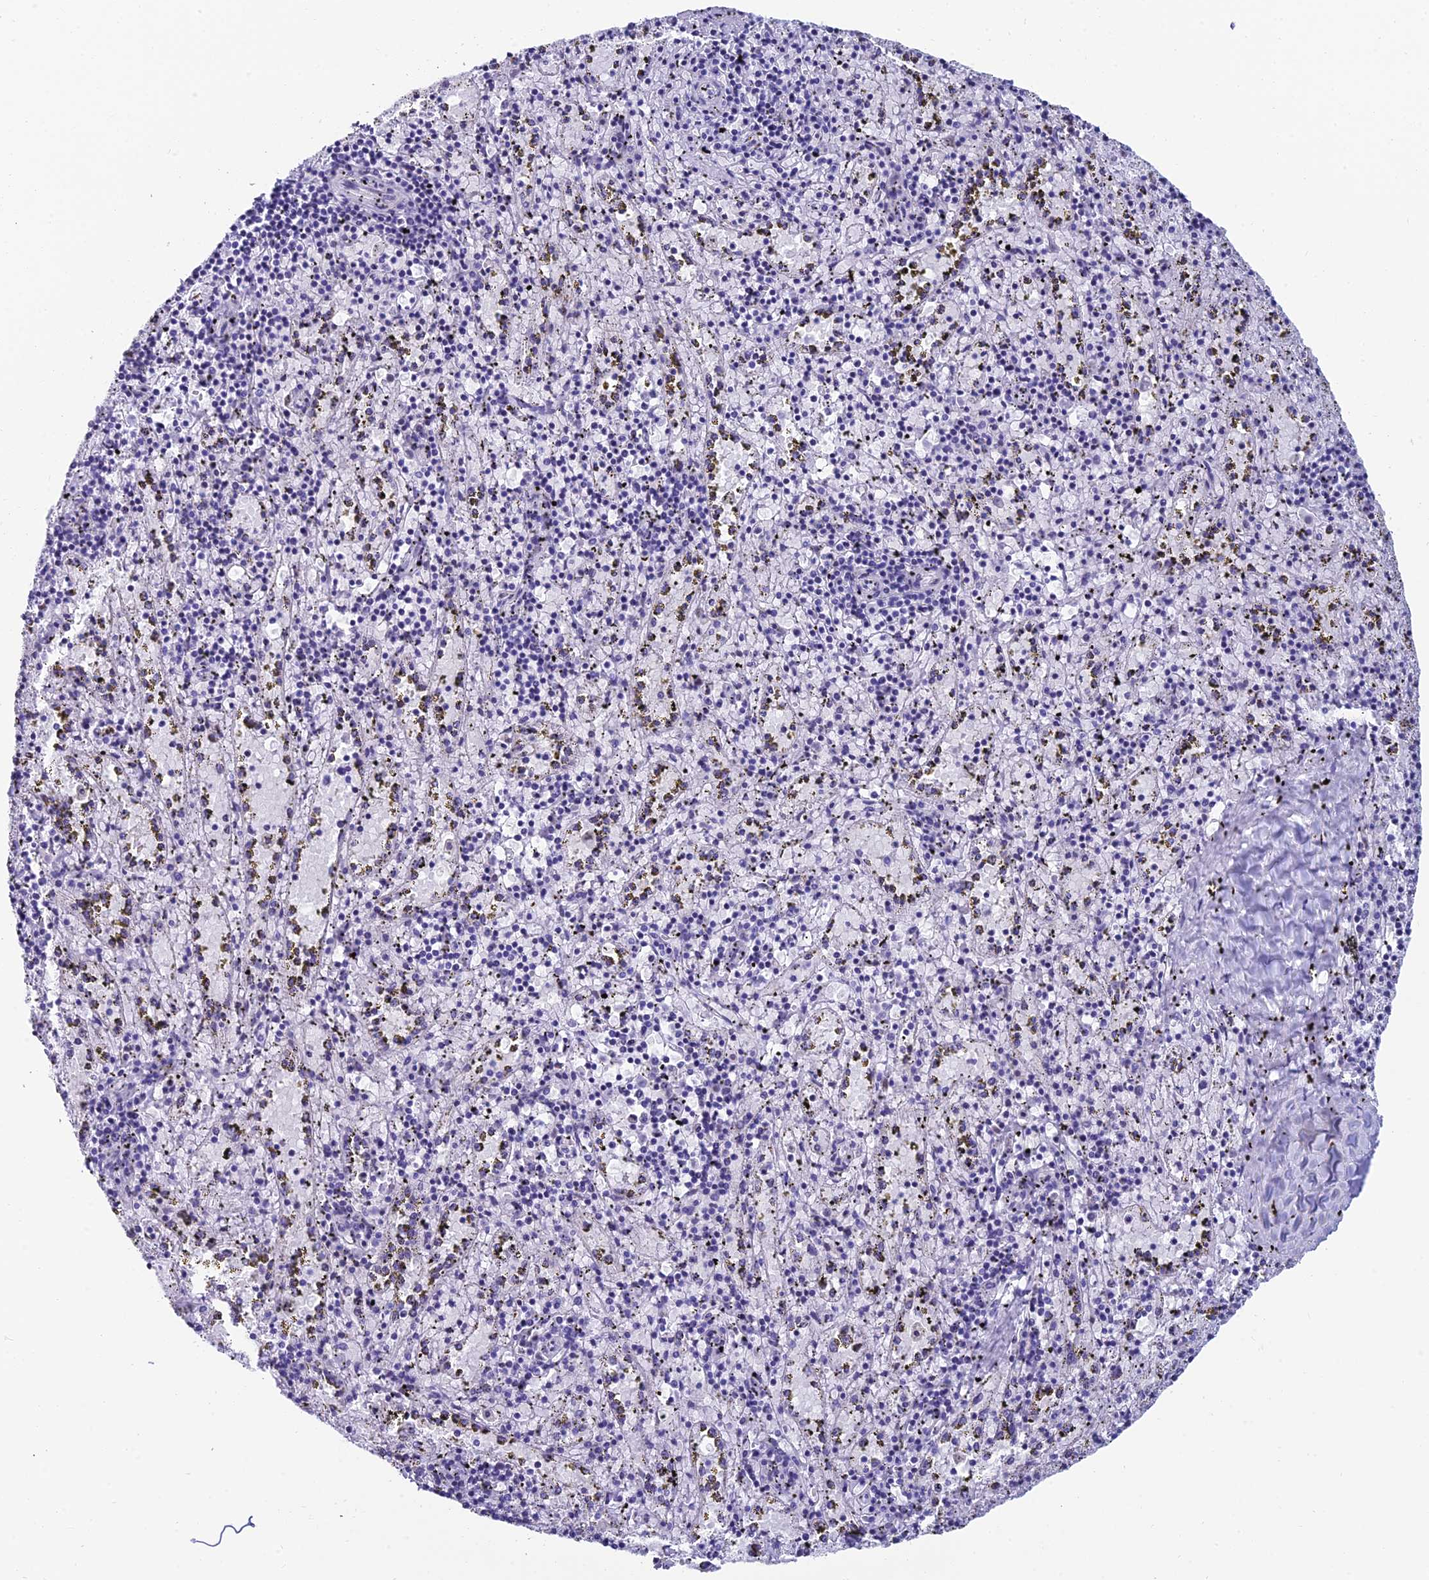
{"staining": {"intensity": "negative", "quantity": "none", "location": "none"}, "tissue": "spleen", "cell_type": "Cells in red pulp", "image_type": "normal", "snomed": [{"axis": "morphology", "description": "Normal tissue, NOS"}, {"axis": "topography", "description": "Spleen"}], "caption": "DAB immunohistochemical staining of normal human spleen exhibits no significant positivity in cells in red pulp.", "gene": "REEP4", "patient": {"sex": "male", "age": 11}}